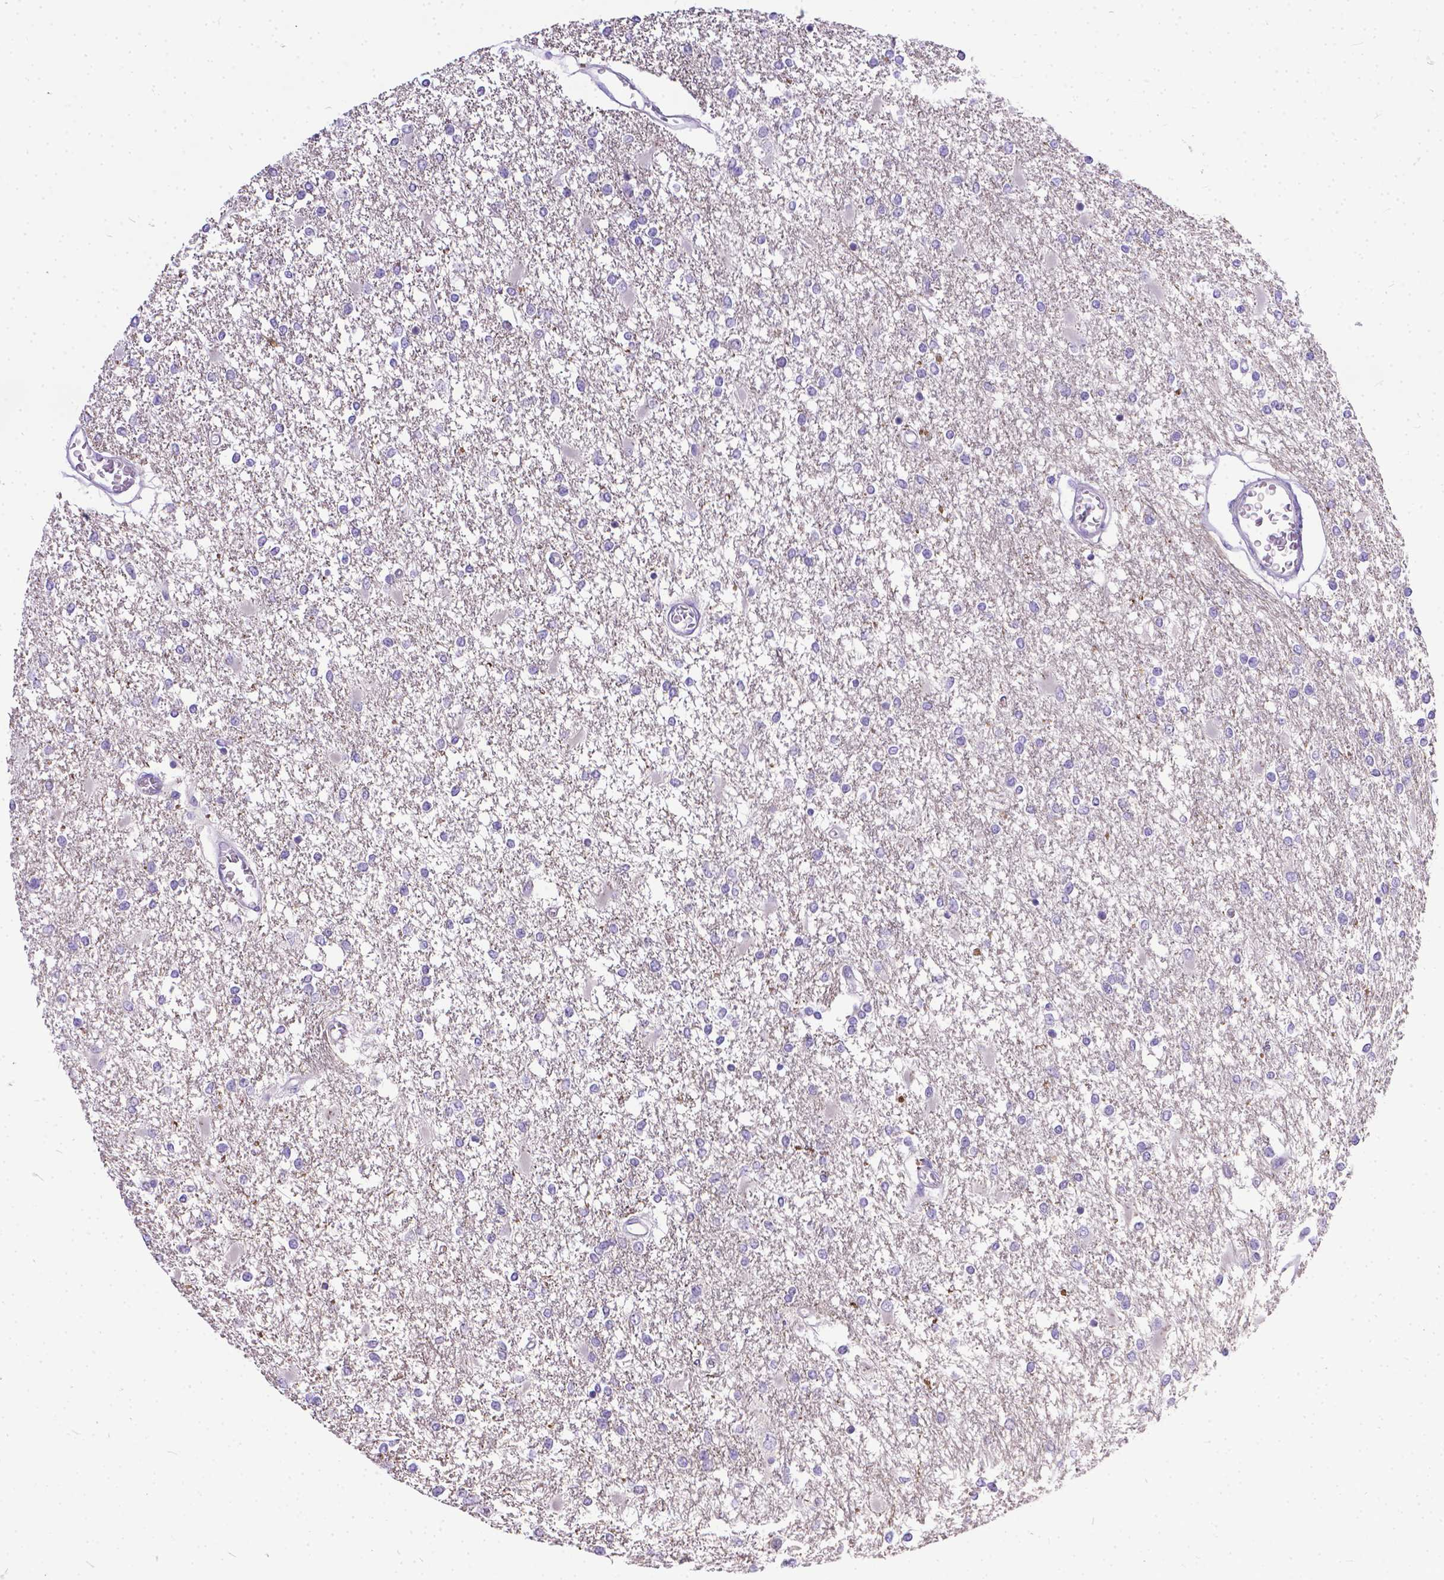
{"staining": {"intensity": "negative", "quantity": "none", "location": "none"}, "tissue": "glioma", "cell_type": "Tumor cells", "image_type": "cancer", "snomed": [{"axis": "morphology", "description": "Glioma, malignant, High grade"}, {"axis": "topography", "description": "Cerebral cortex"}], "caption": "There is no significant positivity in tumor cells of glioma.", "gene": "TTLL6", "patient": {"sex": "male", "age": 79}}